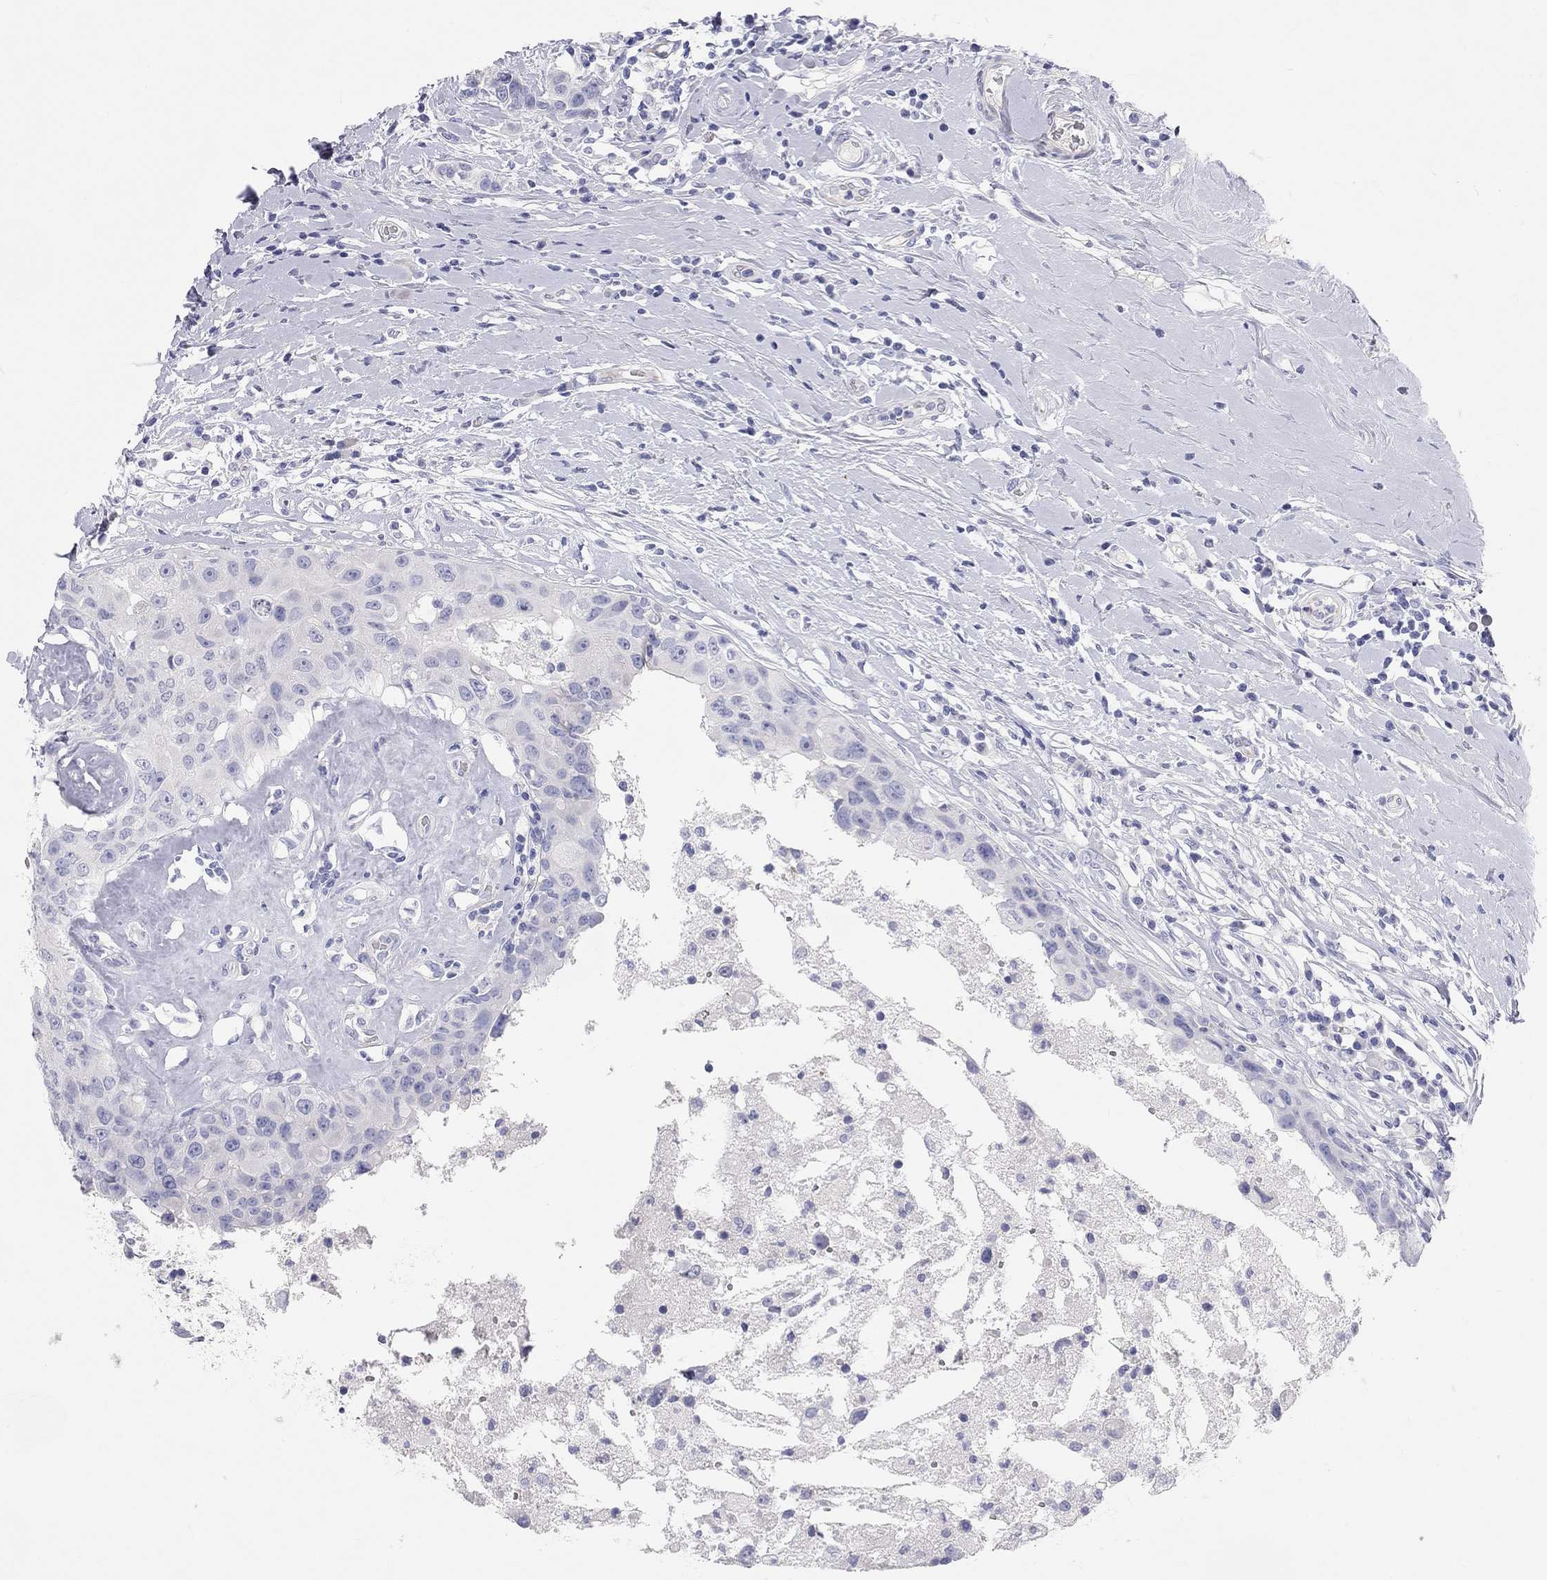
{"staining": {"intensity": "negative", "quantity": "none", "location": "none"}, "tissue": "breast cancer", "cell_type": "Tumor cells", "image_type": "cancer", "snomed": [{"axis": "morphology", "description": "Duct carcinoma"}, {"axis": "topography", "description": "Breast"}], "caption": "DAB (3,3'-diaminobenzidine) immunohistochemical staining of human breast cancer displays no significant staining in tumor cells.", "gene": "PCDHGC5", "patient": {"sex": "female", "age": 27}}